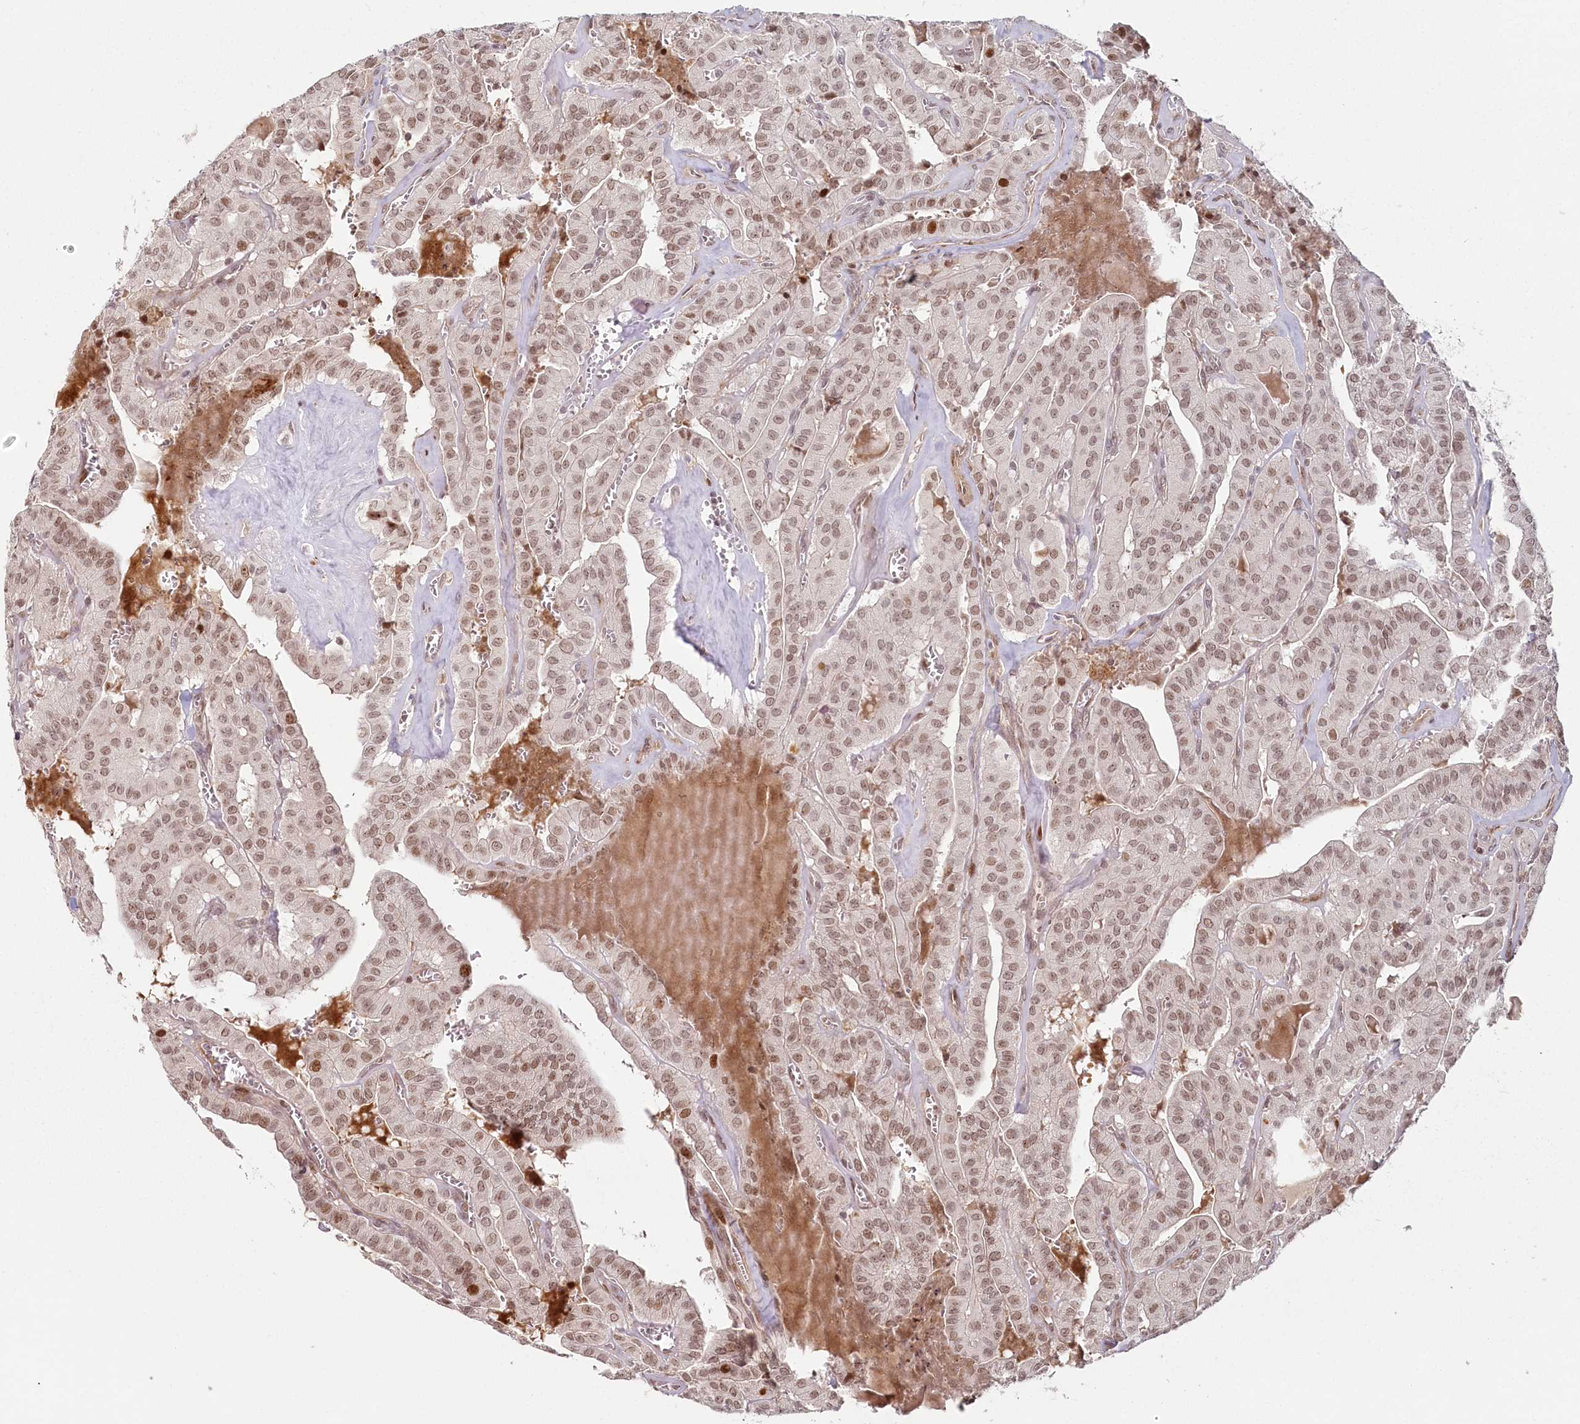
{"staining": {"intensity": "moderate", "quantity": ">75%", "location": "nuclear"}, "tissue": "thyroid cancer", "cell_type": "Tumor cells", "image_type": "cancer", "snomed": [{"axis": "morphology", "description": "Papillary adenocarcinoma, NOS"}, {"axis": "topography", "description": "Thyroid gland"}], "caption": "Immunohistochemical staining of thyroid cancer (papillary adenocarcinoma) reveals medium levels of moderate nuclear protein expression in about >75% of tumor cells.", "gene": "FAM204A", "patient": {"sex": "male", "age": 52}}